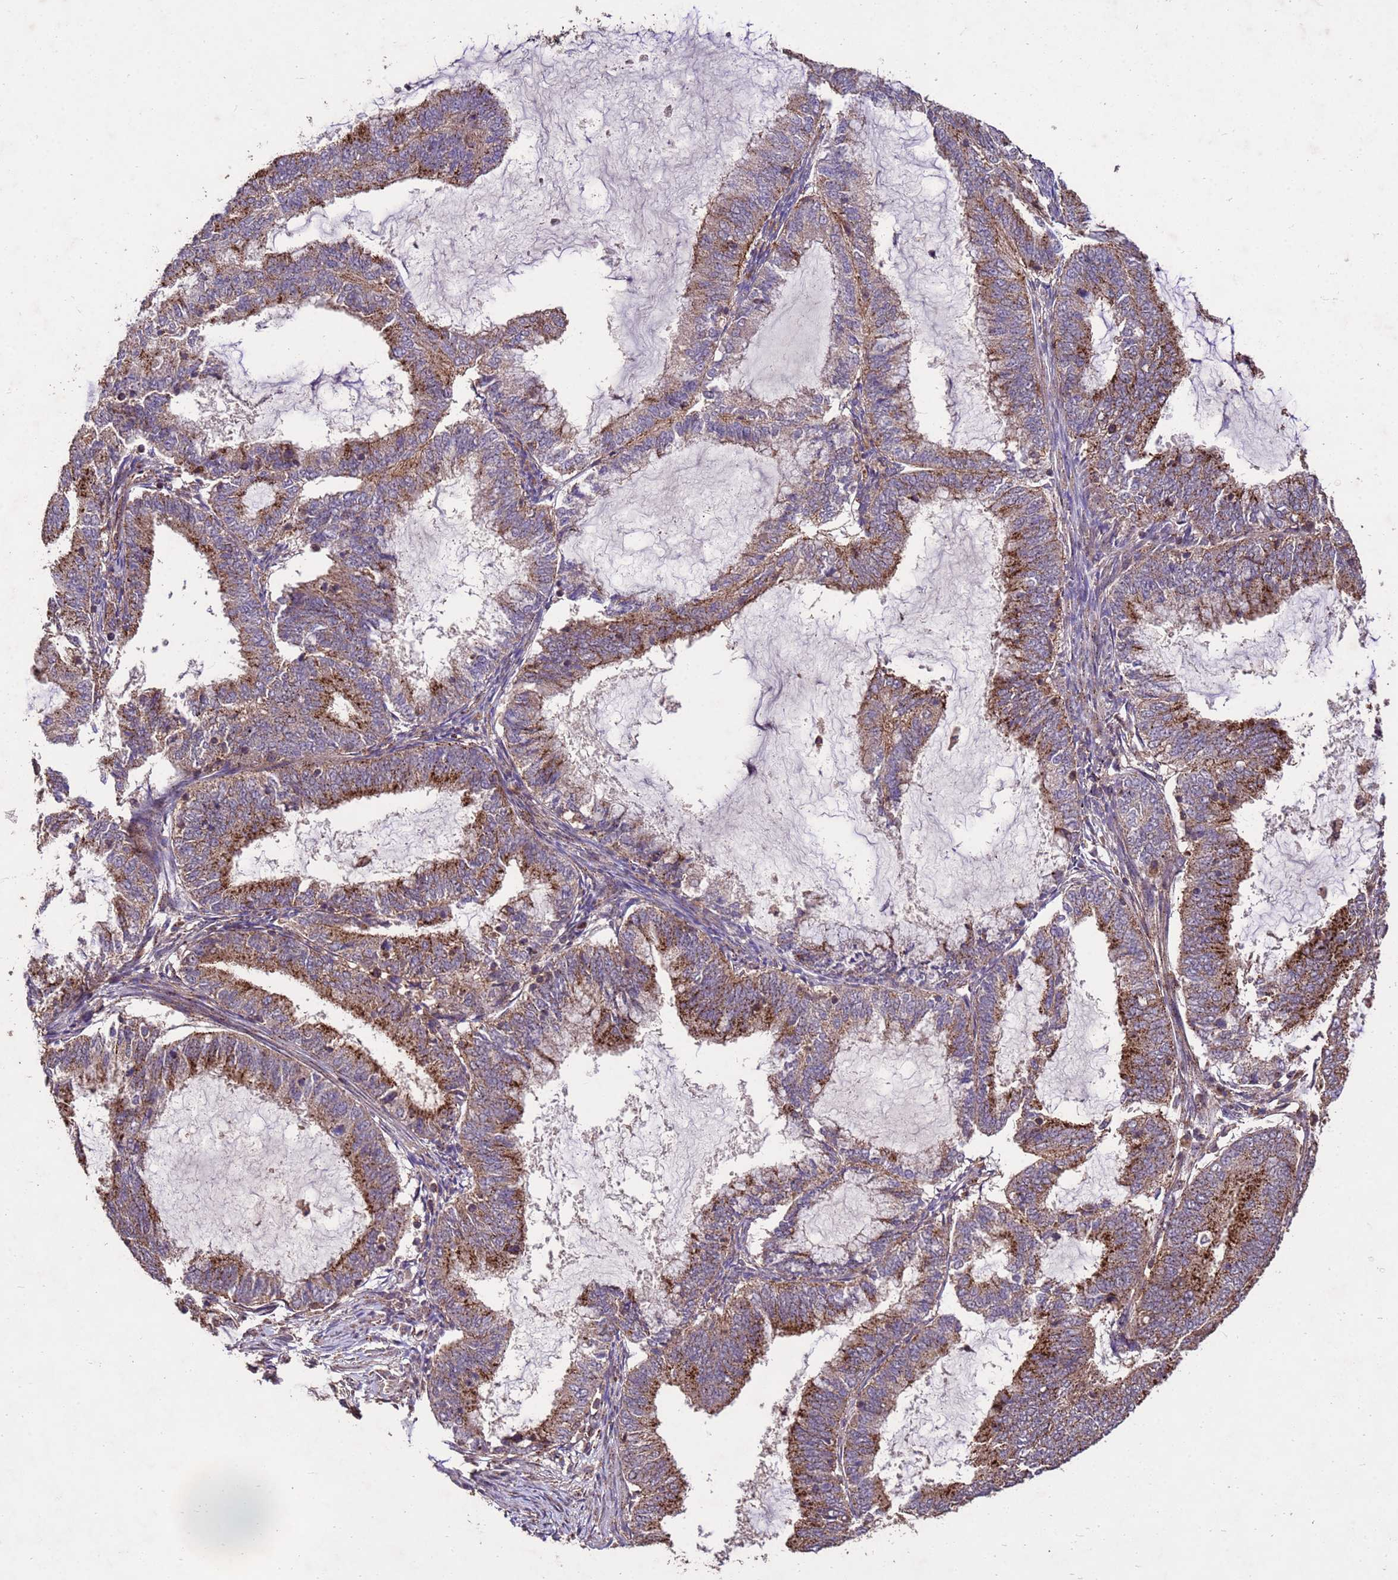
{"staining": {"intensity": "strong", "quantity": ">75%", "location": "cytoplasmic/membranous"}, "tissue": "endometrial cancer", "cell_type": "Tumor cells", "image_type": "cancer", "snomed": [{"axis": "morphology", "description": "Adenocarcinoma, NOS"}, {"axis": "topography", "description": "Endometrium"}], "caption": "The histopathology image reveals staining of adenocarcinoma (endometrial), revealing strong cytoplasmic/membranous protein expression (brown color) within tumor cells. Nuclei are stained in blue.", "gene": "TOR4A", "patient": {"sex": "female", "age": 51}}